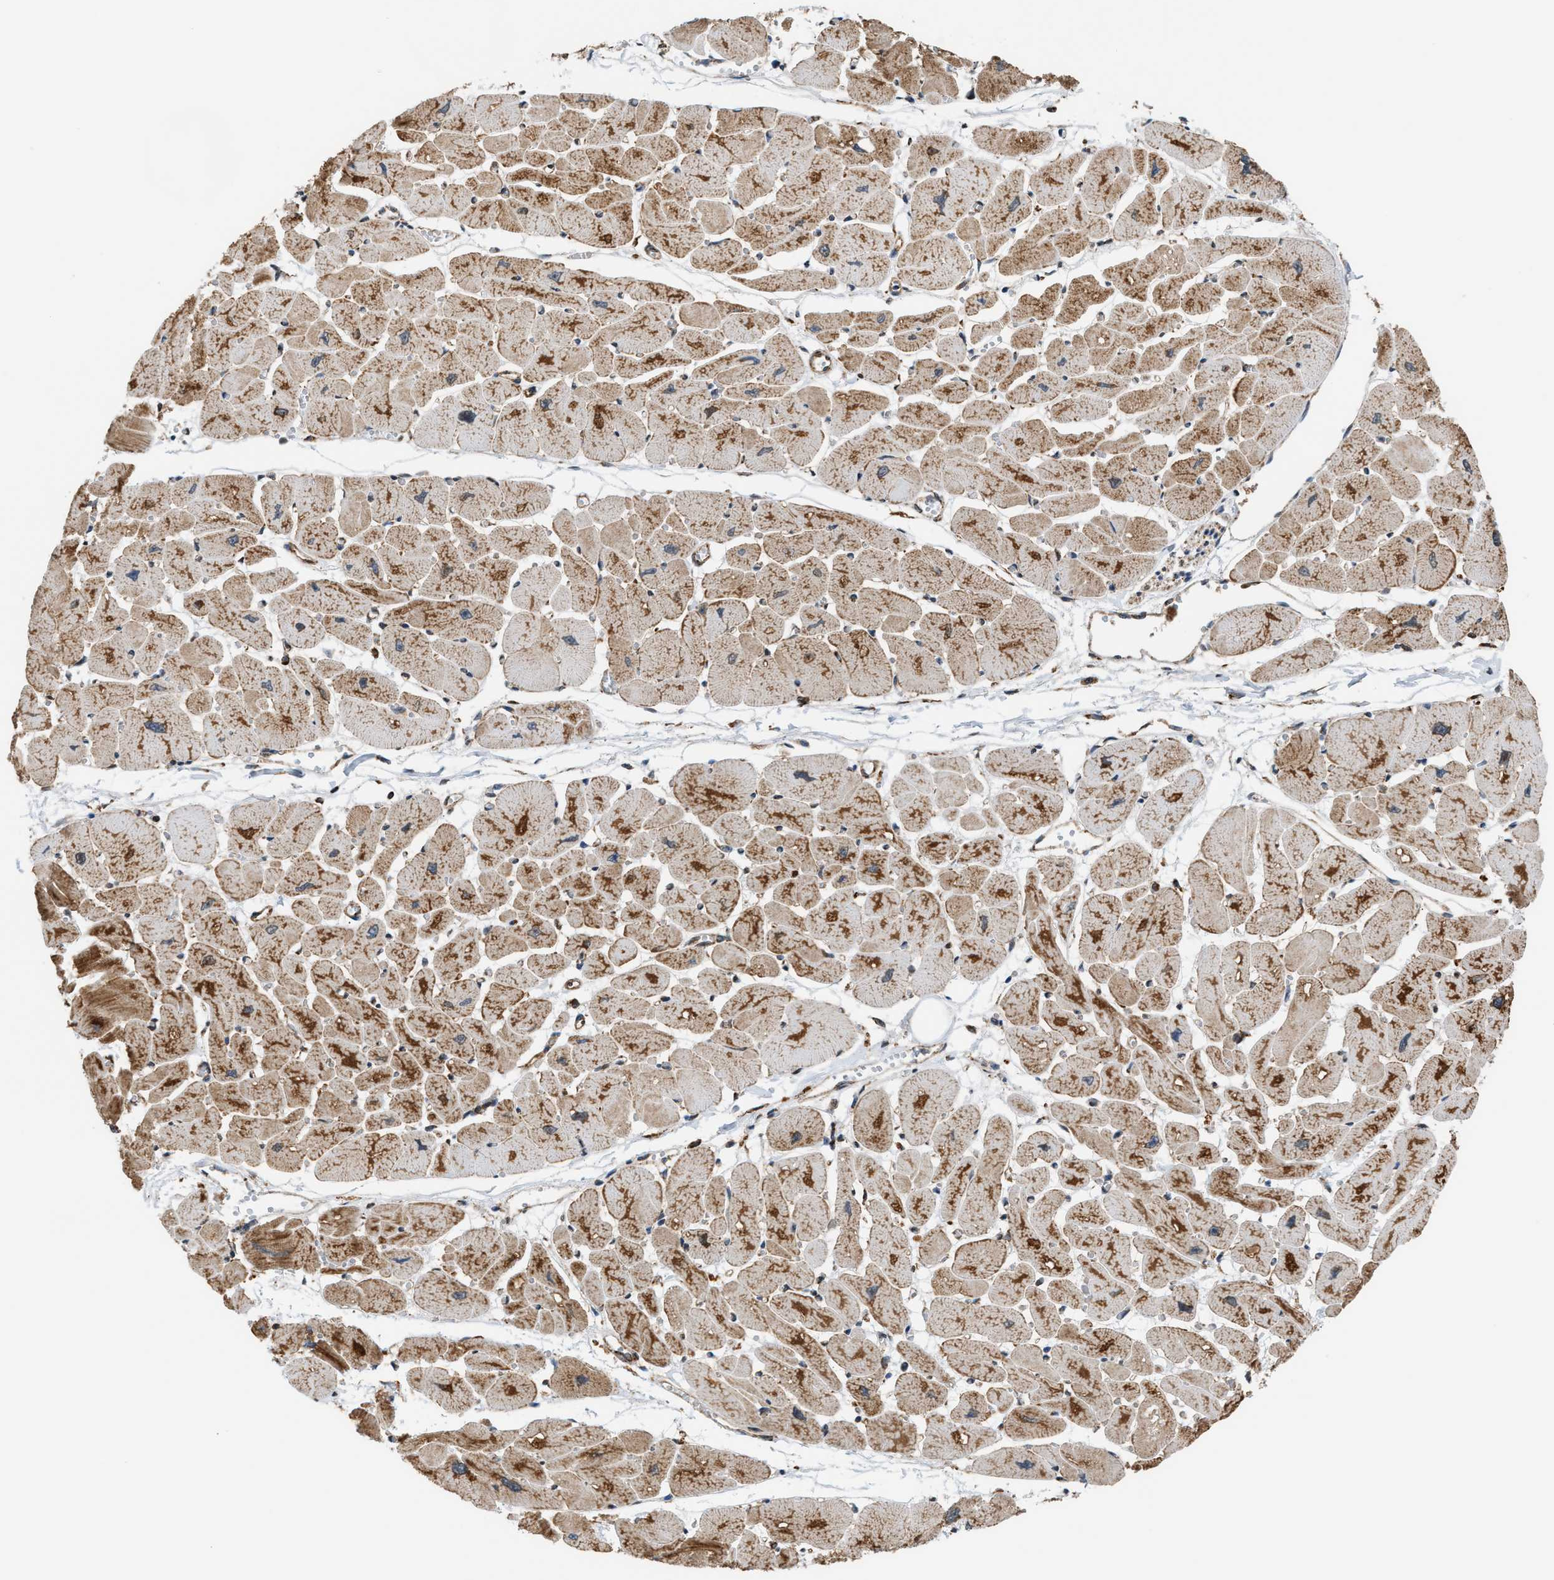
{"staining": {"intensity": "moderate", "quantity": ">75%", "location": "cytoplasmic/membranous"}, "tissue": "heart muscle", "cell_type": "Cardiomyocytes", "image_type": "normal", "snomed": [{"axis": "morphology", "description": "Normal tissue, NOS"}, {"axis": "topography", "description": "Heart"}], "caption": "Immunohistochemical staining of benign human heart muscle reveals medium levels of moderate cytoplasmic/membranous expression in approximately >75% of cardiomyocytes.", "gene": "SGSM2", "patient": {"sex": "female", "age": 54}}